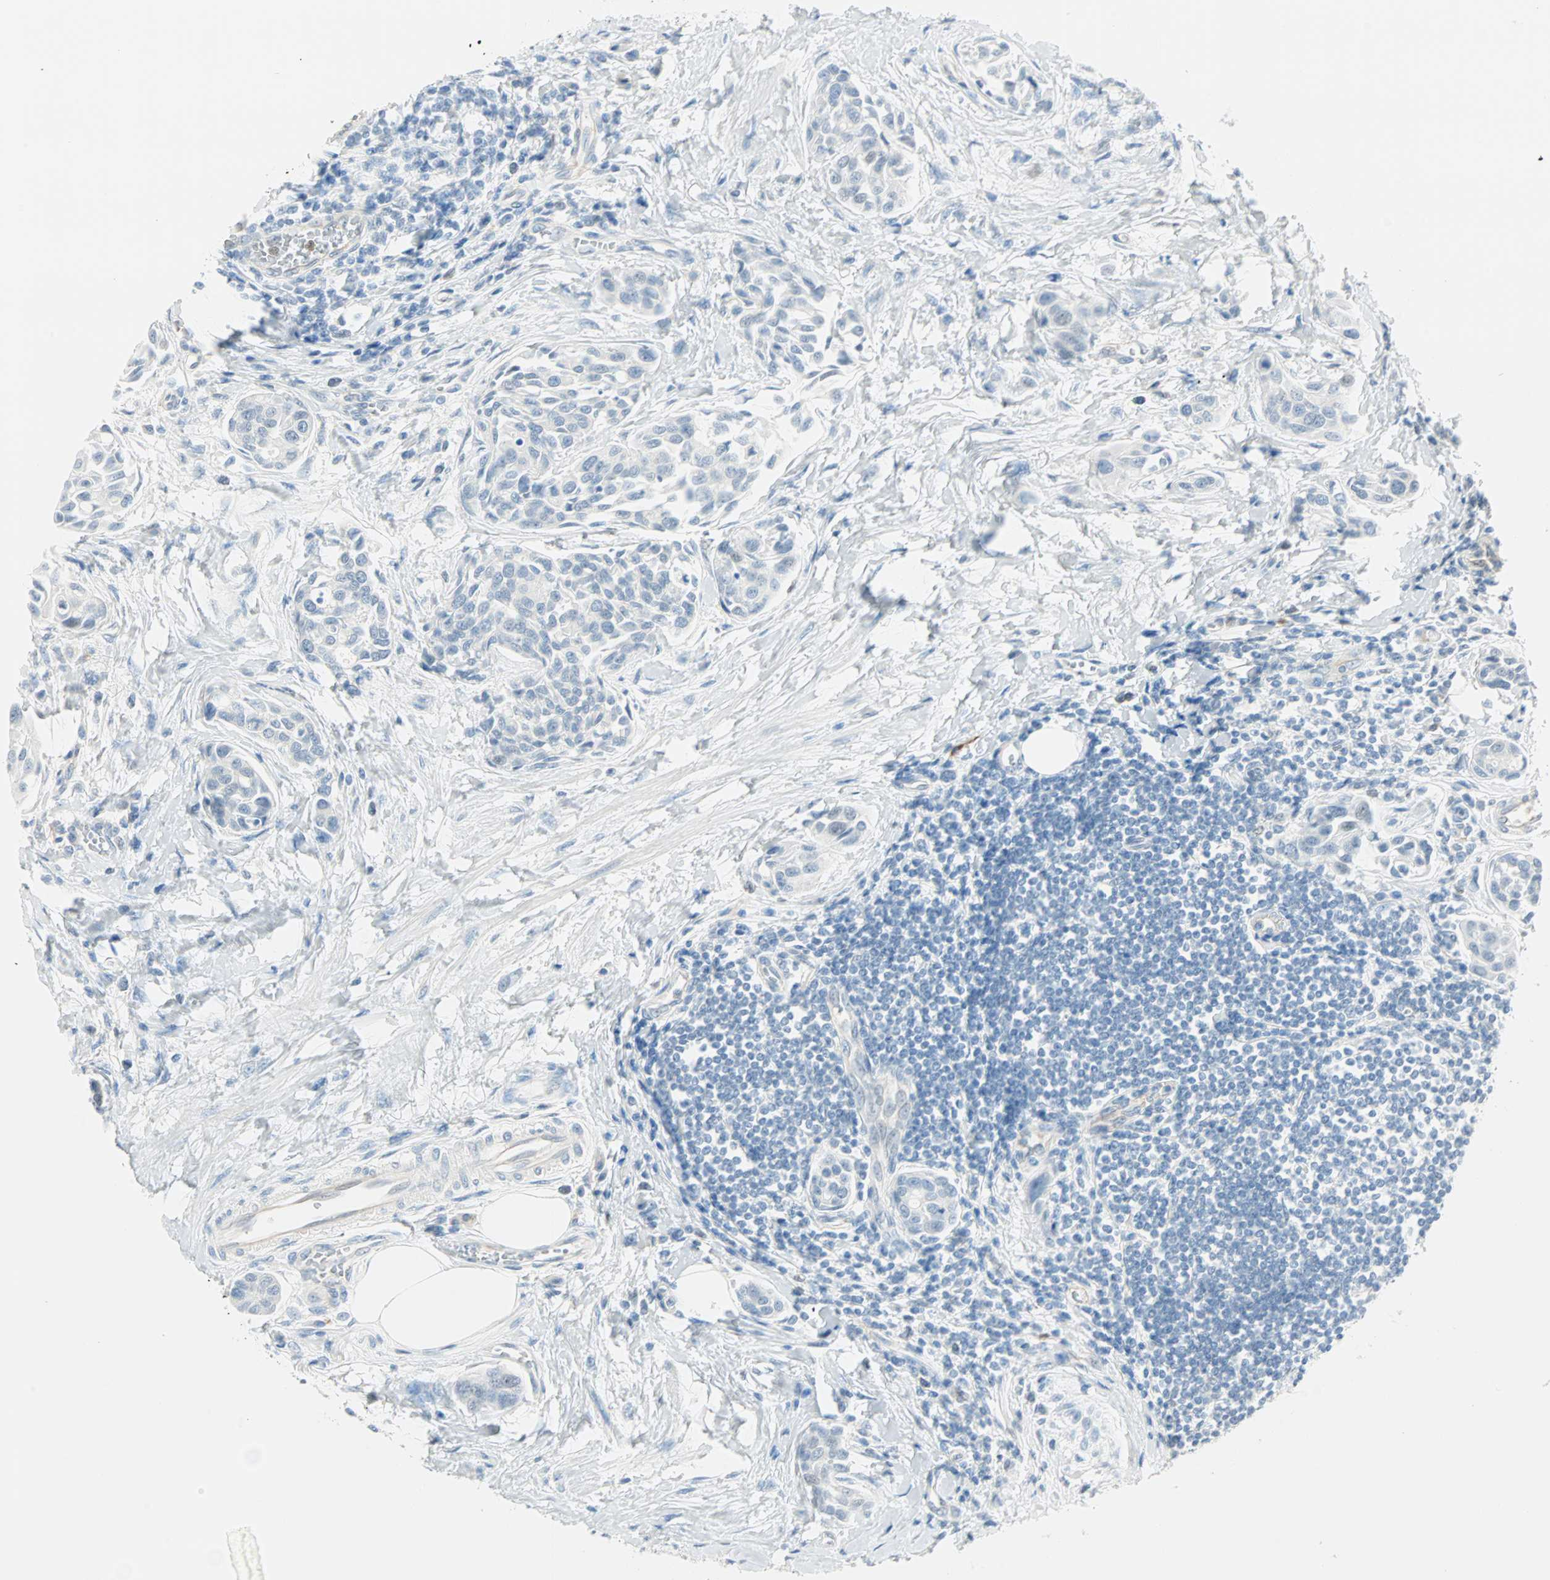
{"staining": {"intensity": "negative", "quantity": "none", "location": "none"}, "tissue": "urothelial cancer", "cell_type": "Tumor cells", "image_type": "cancer", "snomed": [{"axis": "morphology", "description": "Urothelial carcinoma, High grade"}, {"axis": "topography", "description": "Urinary bladder"}], "caption": "Immunohistochemistry (IHC) of high-grade urothelial carcinoma displays no positivity in tumor cells.", "gene": "MLLT10", "patient": {"sex": "male", "age": 78}}